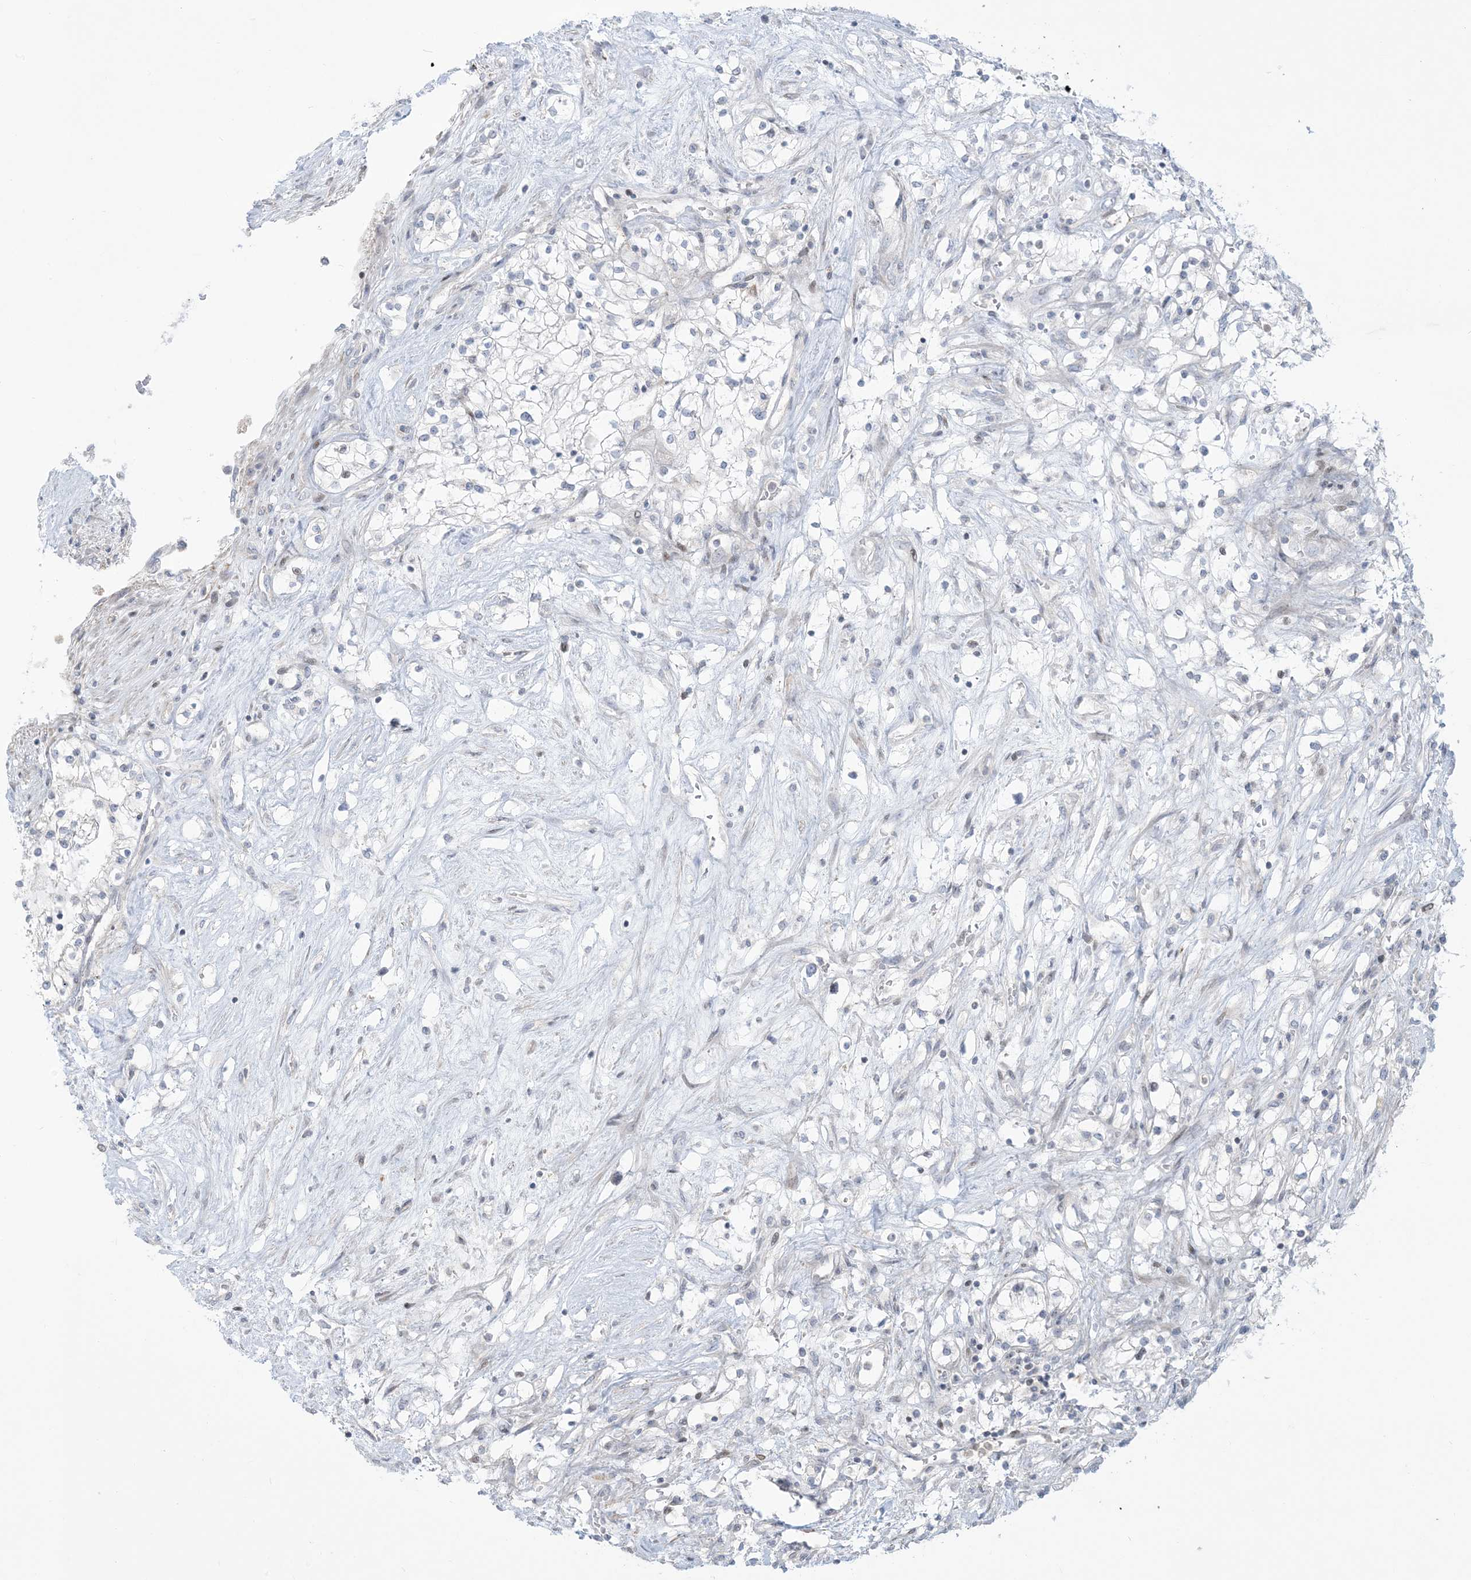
{"staining": {"intensity": "negative", "quantity": "none", "location": "none"}, "tissue": "renal cancer", "cell_type": "Tumor cells", "image_type": "cancer", "snomed": [{"axis": "morphology", "description": "Normal tissue, NOS"}, {"axis": "morphology", "description": "Adenocarcinoma, NOS"}, {"axis": "topography", "description": "Kidney"}], "caption": "The immunohistochemistry micrograph has no significant positivity in tumor cells of renal cancer tissue. (DAB immunohistochemistry visualized using brightfield microscopy, high magnification).", "gene": "AFTPH", "patient": {"sex": "male", "age": 68}}